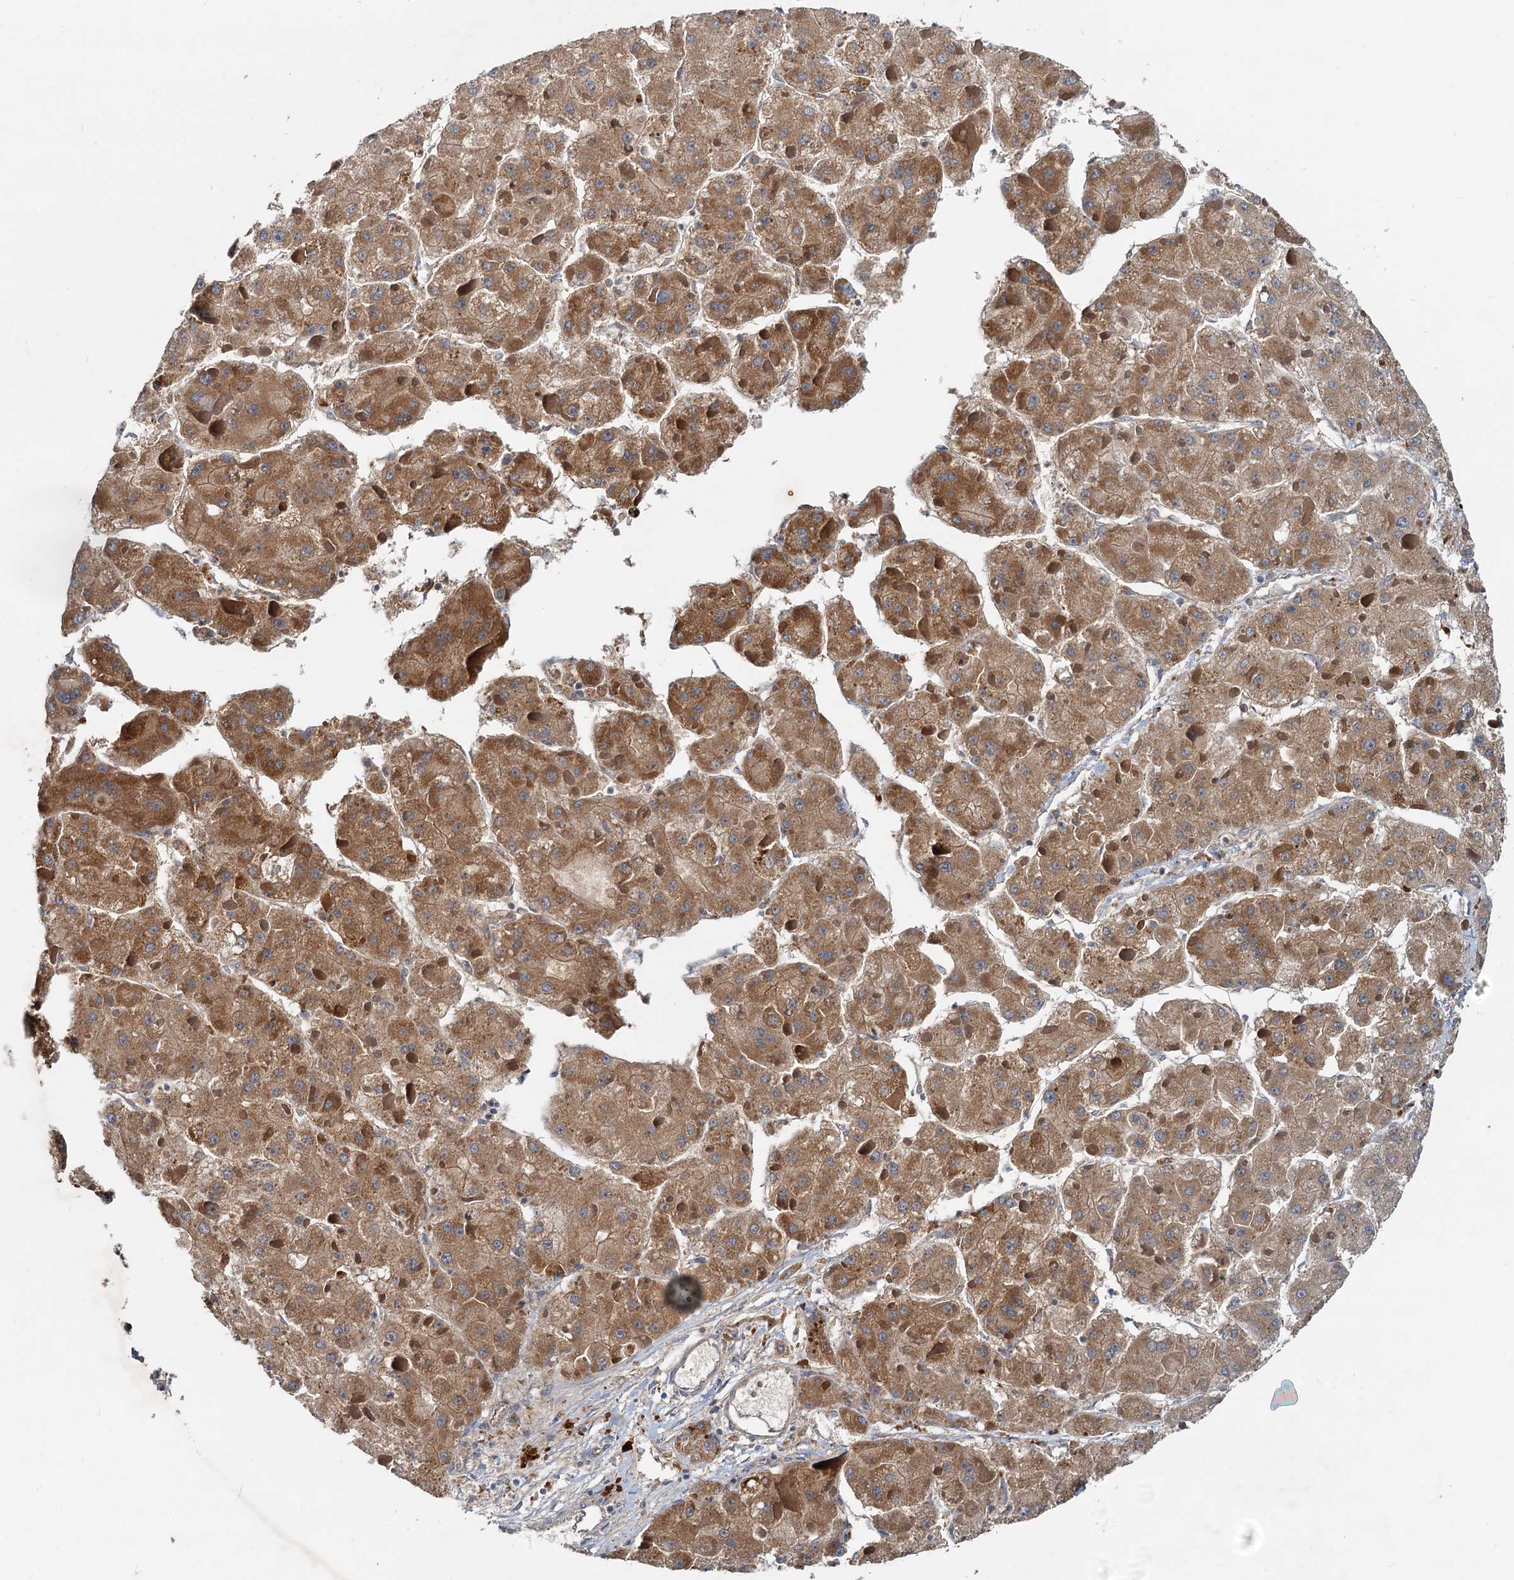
{"staining": {"intensity": "moderate", "quantity": ">75%", "location": "cytoplasmic/membranous"}, "tissue": "liver cancer", "cell_type": "Tumor cells", "image_type": "cancer", "snomed": [{"axis": "morphology", "description": "Carcinoma, Hepatocellular, NOS"}, {"axis": "topography", "description": "Liver"}], "caption": "Immunohistochemical staining of human liver hepatocellular carcinoma demonstrates moderate cytoplasmic/membranous protein positivity in about >75% of tumor cells.", "gene": "CEP68", "patient": {"sex": "female", "age": 73}}